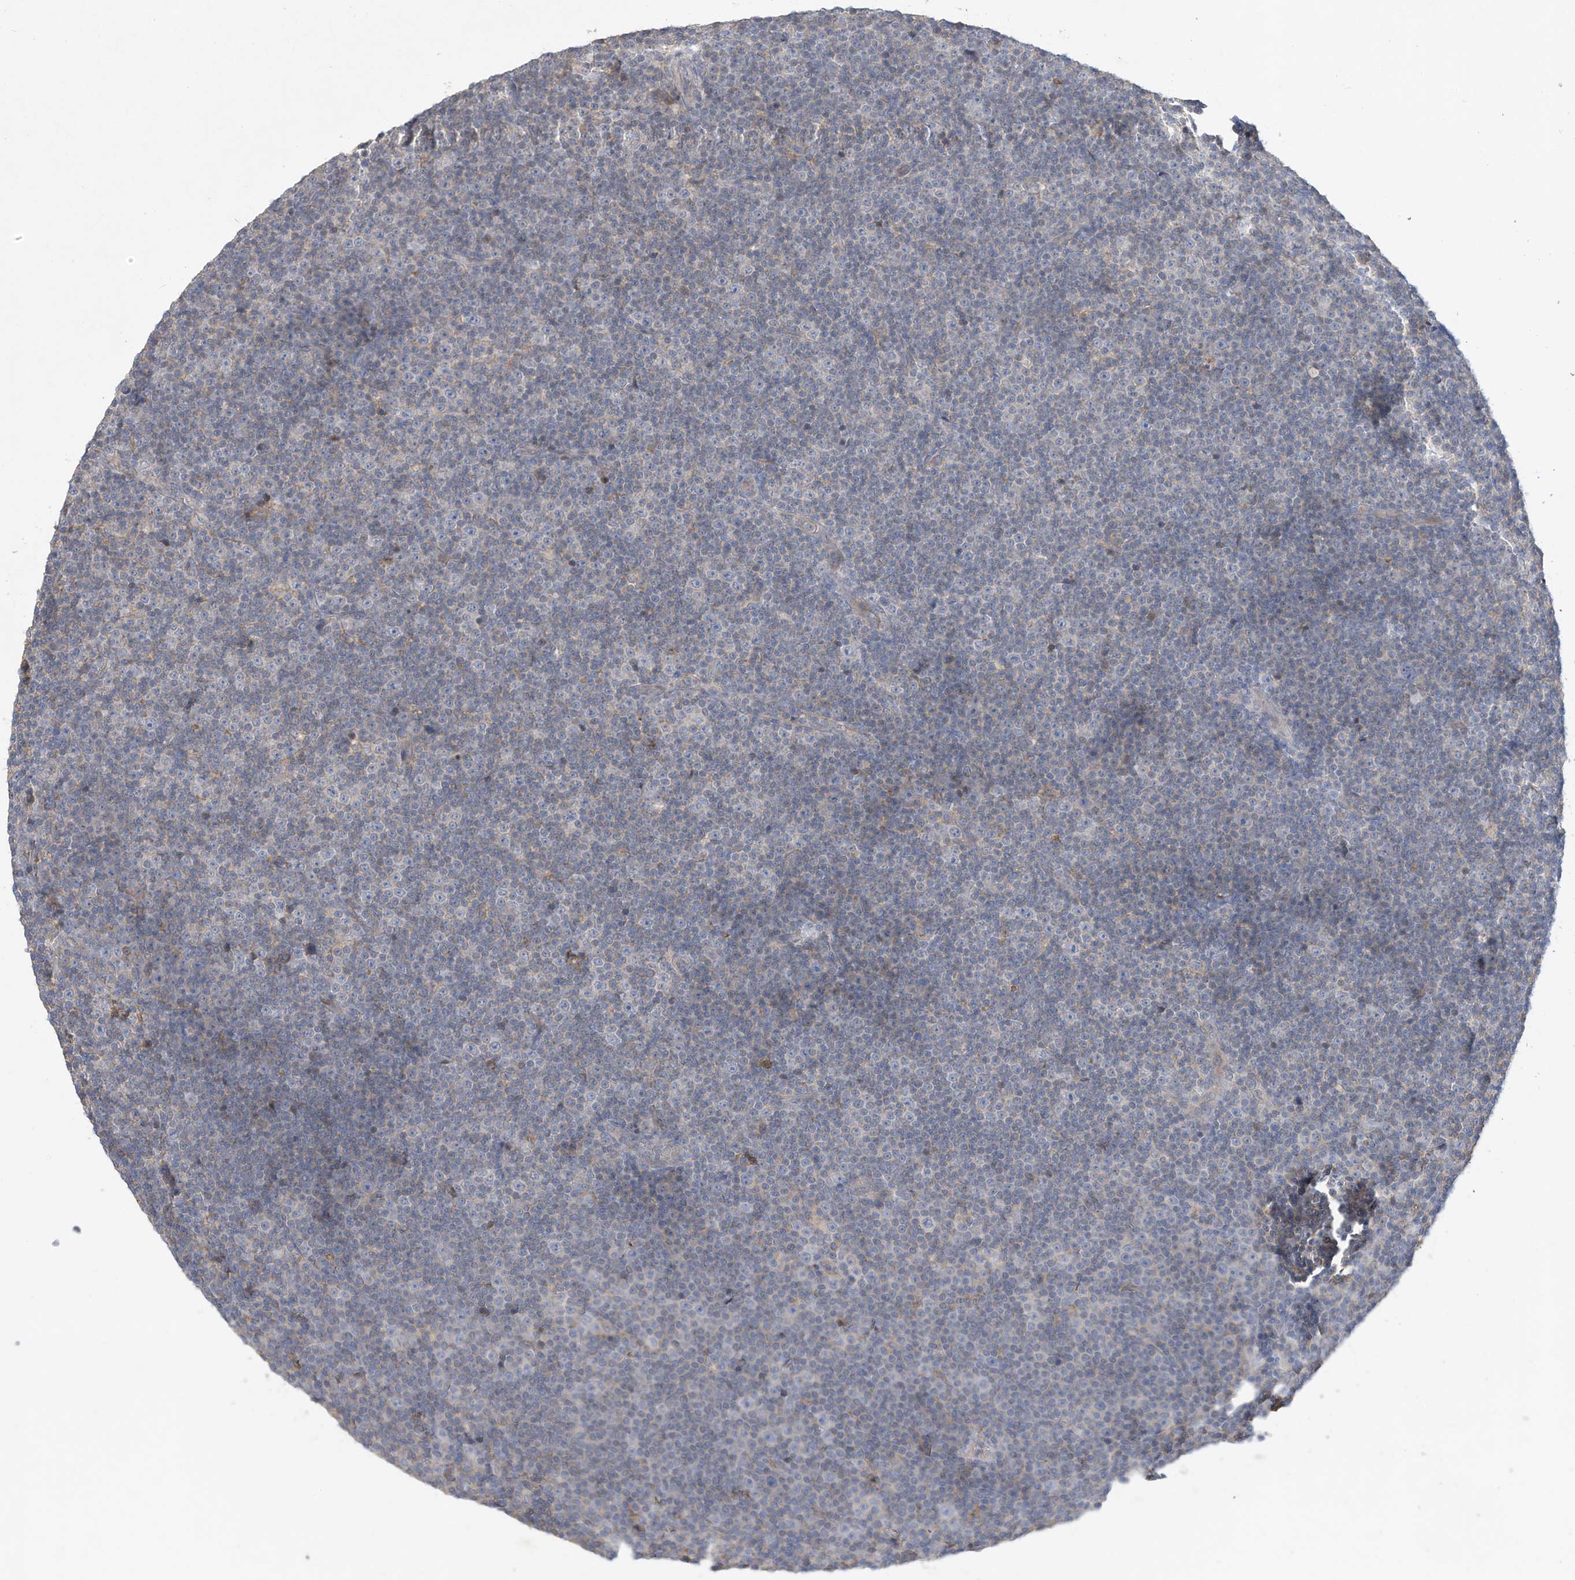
{"staining": {"intensity": "negative", "quantity": "none", "location": "none"}, "tissue": "lymphoma", "cell_type": "Tumor cells", "image_type": "cancer", "snomed": [{"axis": "morphology", "description": "Malignant lymphoma, non-Hodgkin's type, Low grade"}, {"axis": "topography", "description": "Lymph node"}], "caption": "An IHC image of lymphoma is shown. There is no staining in tumor cells of lymphoma.", "gene": "HAS3", "patient": {"sex": "female", "age": 67}}